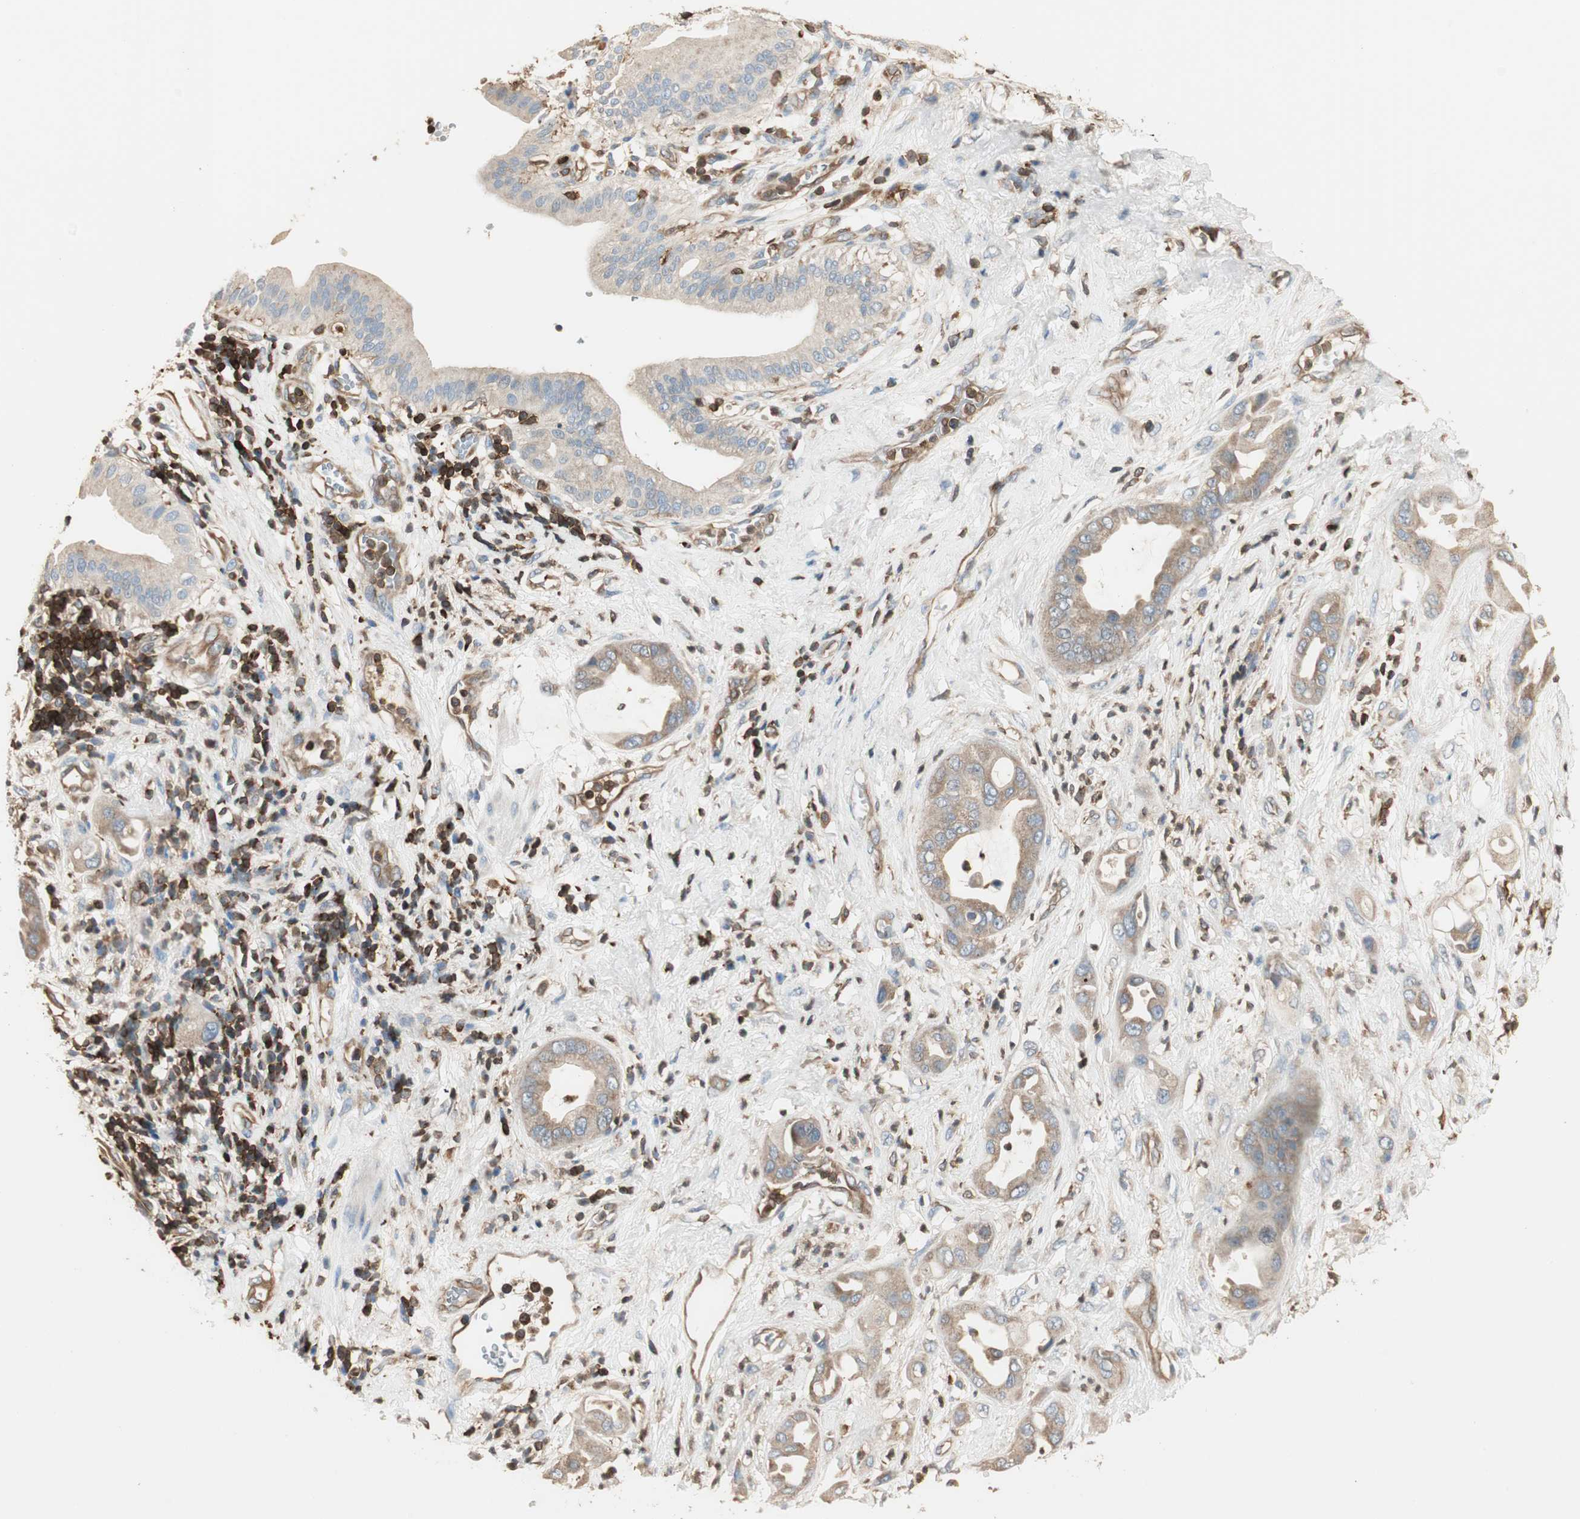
{"staining": {"intensity": "moderate", "quantity": ">75%", "location": "cytoplasmic/membranous"}, "tissue": "pancreatic cancer", "cell_type": "Tumor cells", "image_type": "cancer", "snomed": [{"axis": "morphology", "description": "Adenocarcinoma, NOS"}, {"axis": "morphology", "description": "Adenocarcinoma, metastatic, NOS"}, {"axis": "topography", "description": "Lymph node"}, {"axis": "topography", "description": "Pancreas"}, {"axis": "topography", "description": "Duodenum"}], "caption": "Immunohistochemistry (IHC) of pancreatic metastatic adenocarcinoma exhibits medium levels of moderate cytoplasmic/membranous expression in about >75% of tumor cells. The staining was performed using DAB (3,3'-diaminobenzidine) to visualize the protein expression in brown, while the nuclei were stained in blue with hematoxylin (Magnification: 20x).", "gene": "CRLF3", "patient": {"sex": "female", "age": 64}}